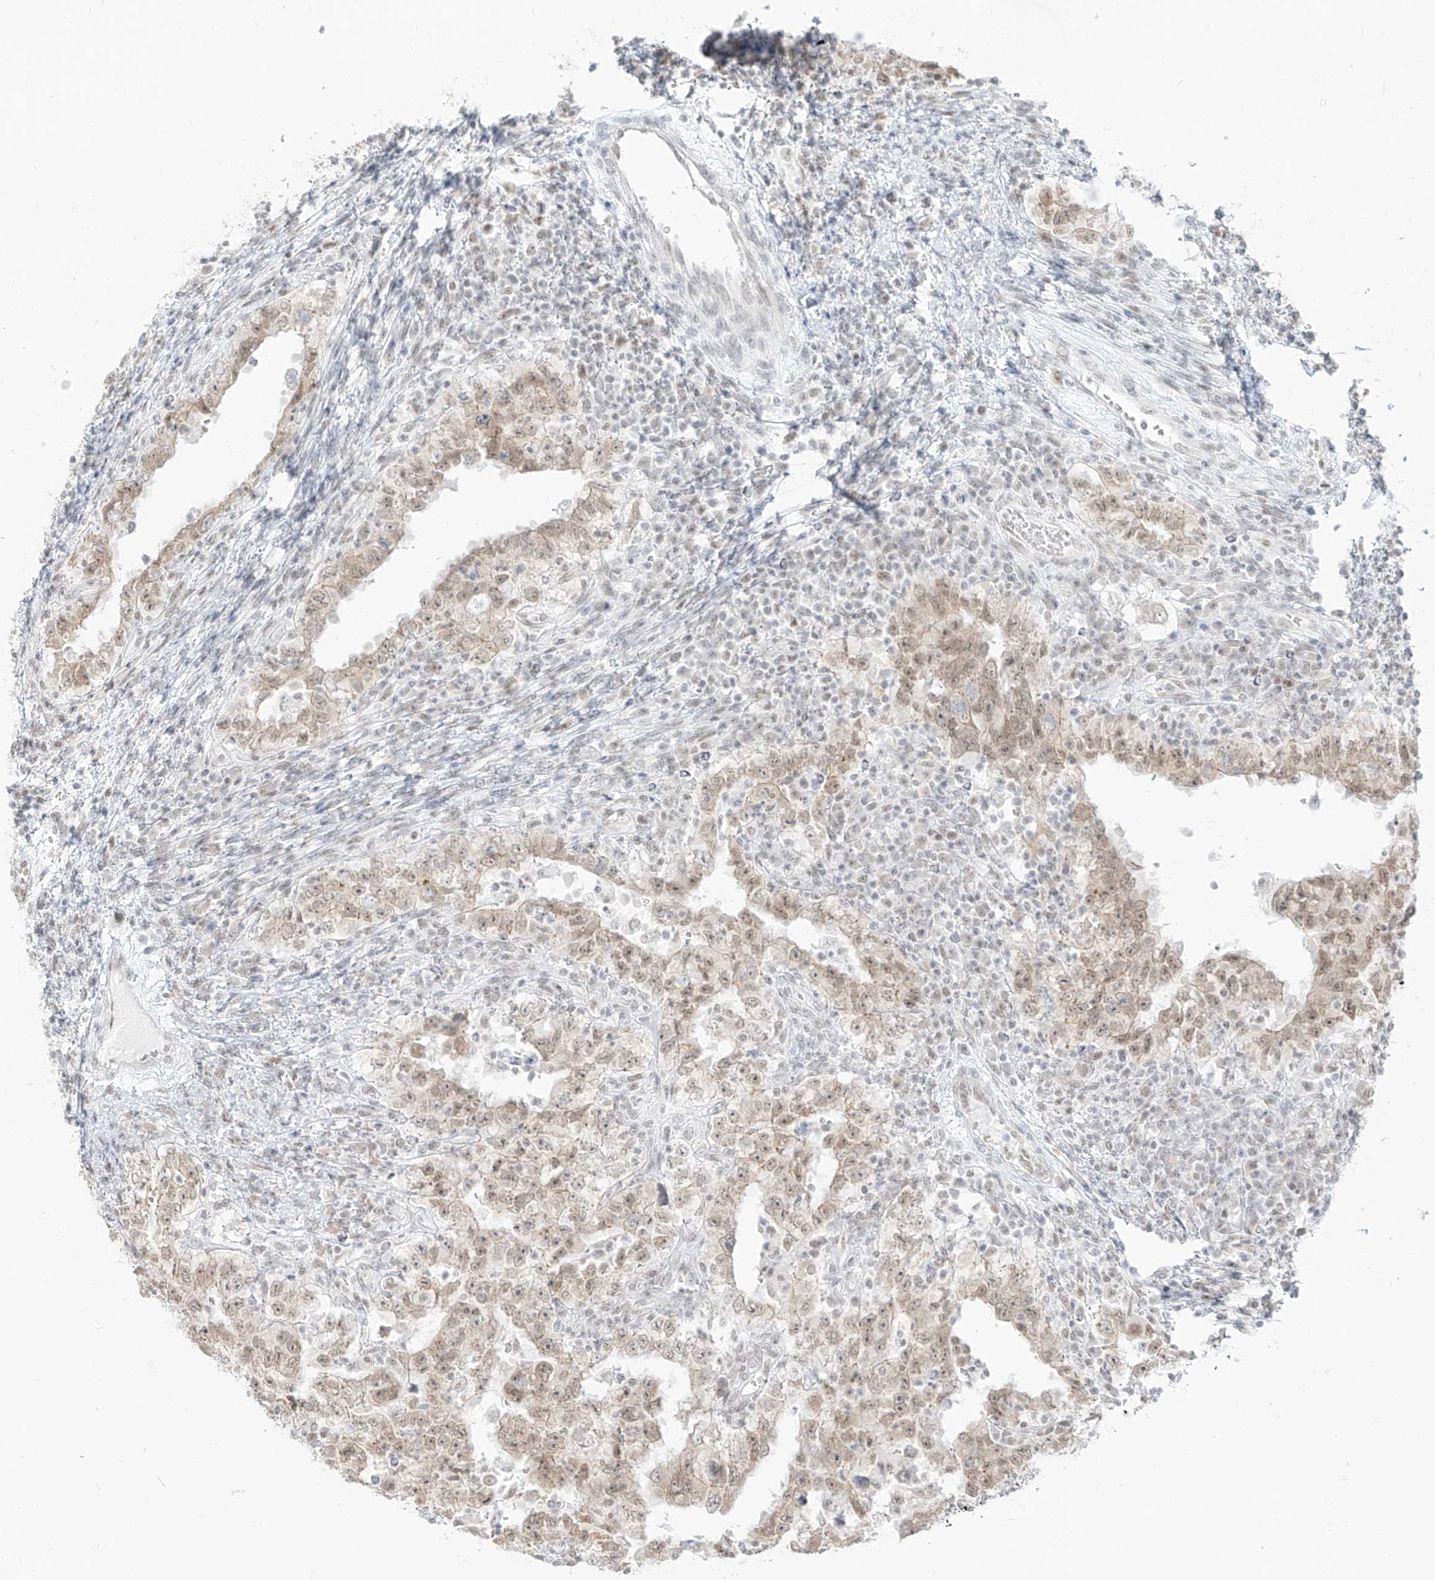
{"staining": {"intensity": "weak", "quantity": ">75%", "location": "nuclear"}, "tissue": "testis cancer", "cell_type": "Tumor cells", "image_type": "cancer", "snomed": [{"axis": "morphology", "description": "Carcinoma, Embryonal, NOS"}, {"axis": "topography", "description": "Testis"}], "caption": "This is a photomicrograph of immunohistochemistry staining of testis cancer, which shows weak expression in the nuclear of tumor cells.", "gene": "SUPT5H", "patient": {"sex": "male", "age": 26}}